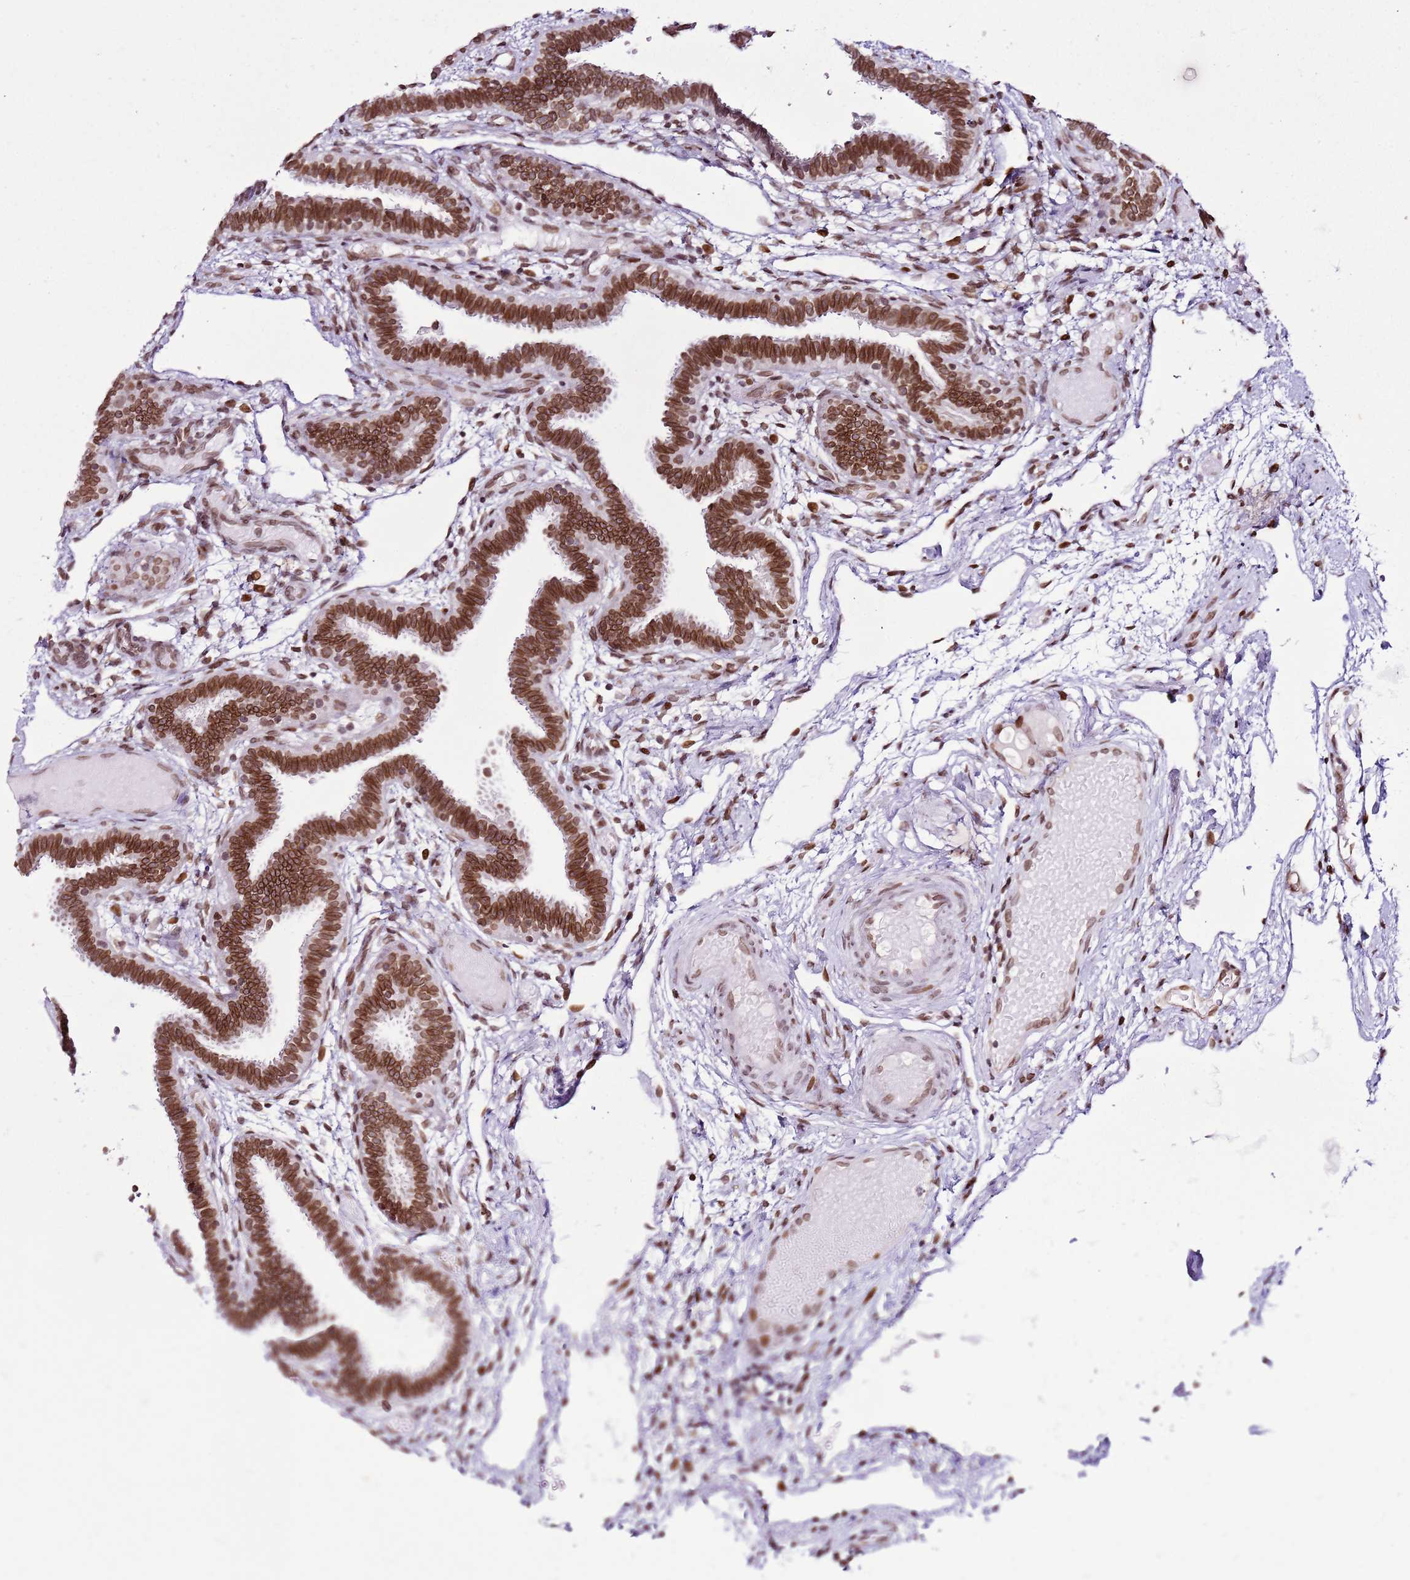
{"staining": {"intensity": "strong", "quantity": ">75%", "location": "cytoplasmic/membranous,nuclear"}, "tissue": "fallopian tube", "cell_type": "Glandular cells", "image_type": "normal", "snomed": [{"axis": "morphology", "description": "Normal tissue, NOS"}, {"axis": "topography", "description": "Fallopian tube"}], "caption": "Unremarkable fallopian tube displays strong cytoplasmic/membranous,nuclear positivity in about >75% of glandular cells, visualized by immunohistochemistry.", "gene": "POU6F1", "patient": {"sex": "female", "age": 37}}